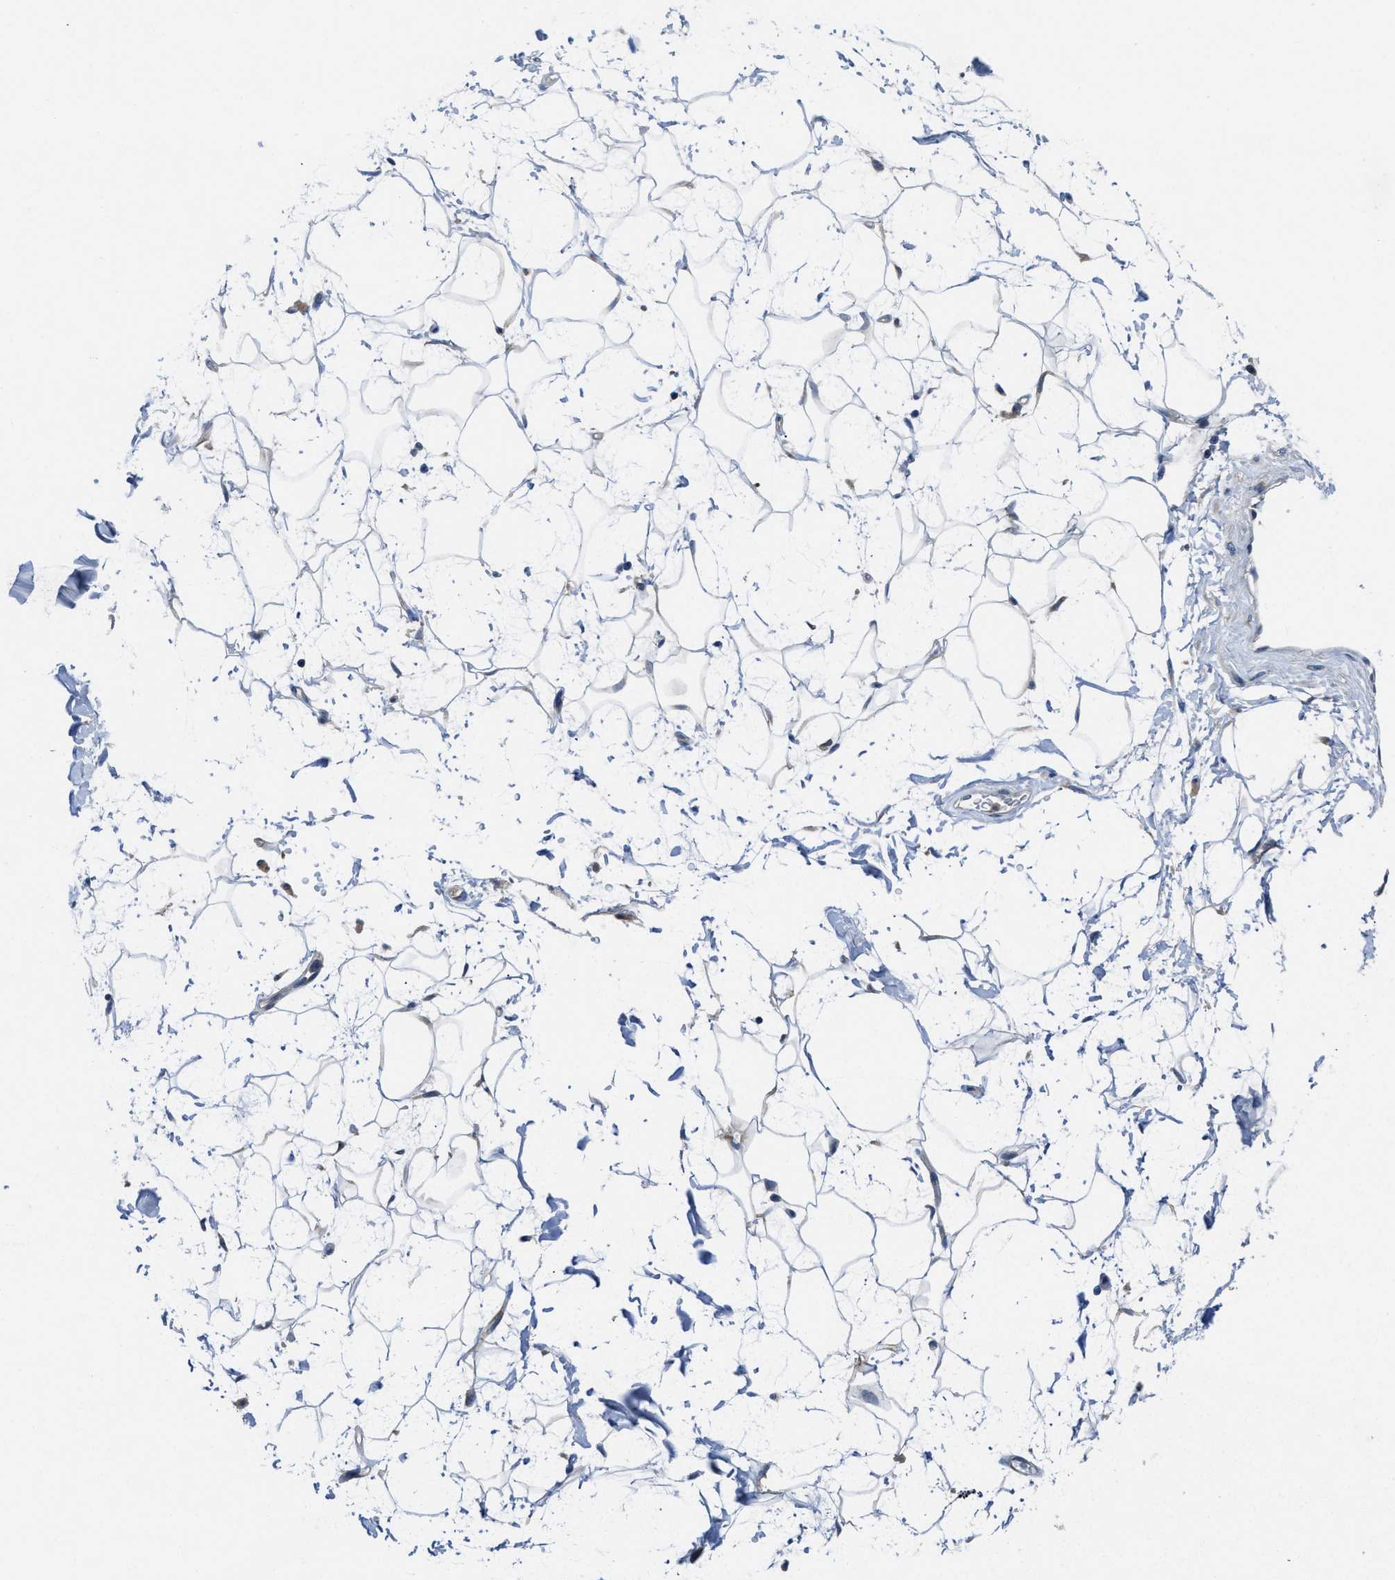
{"staining": {"intensity": "negative", "quantity": "none", "location": "none"}, "tissue": "adipose tissue", "cell_type": "Adipocytes", "image_type": "normal", "snomed": [{"axis": "morphology", "description": "Normal tissue, NOS"}, {"axis": "topography", "description": "Soft tissue"}], "caption": "Immunohistochemical staining of unremarkable adipose tissue displays no significant staining in adipocytes.", "gene": "MAP3K20", "patient": {"sex": "male", "age": 72}}